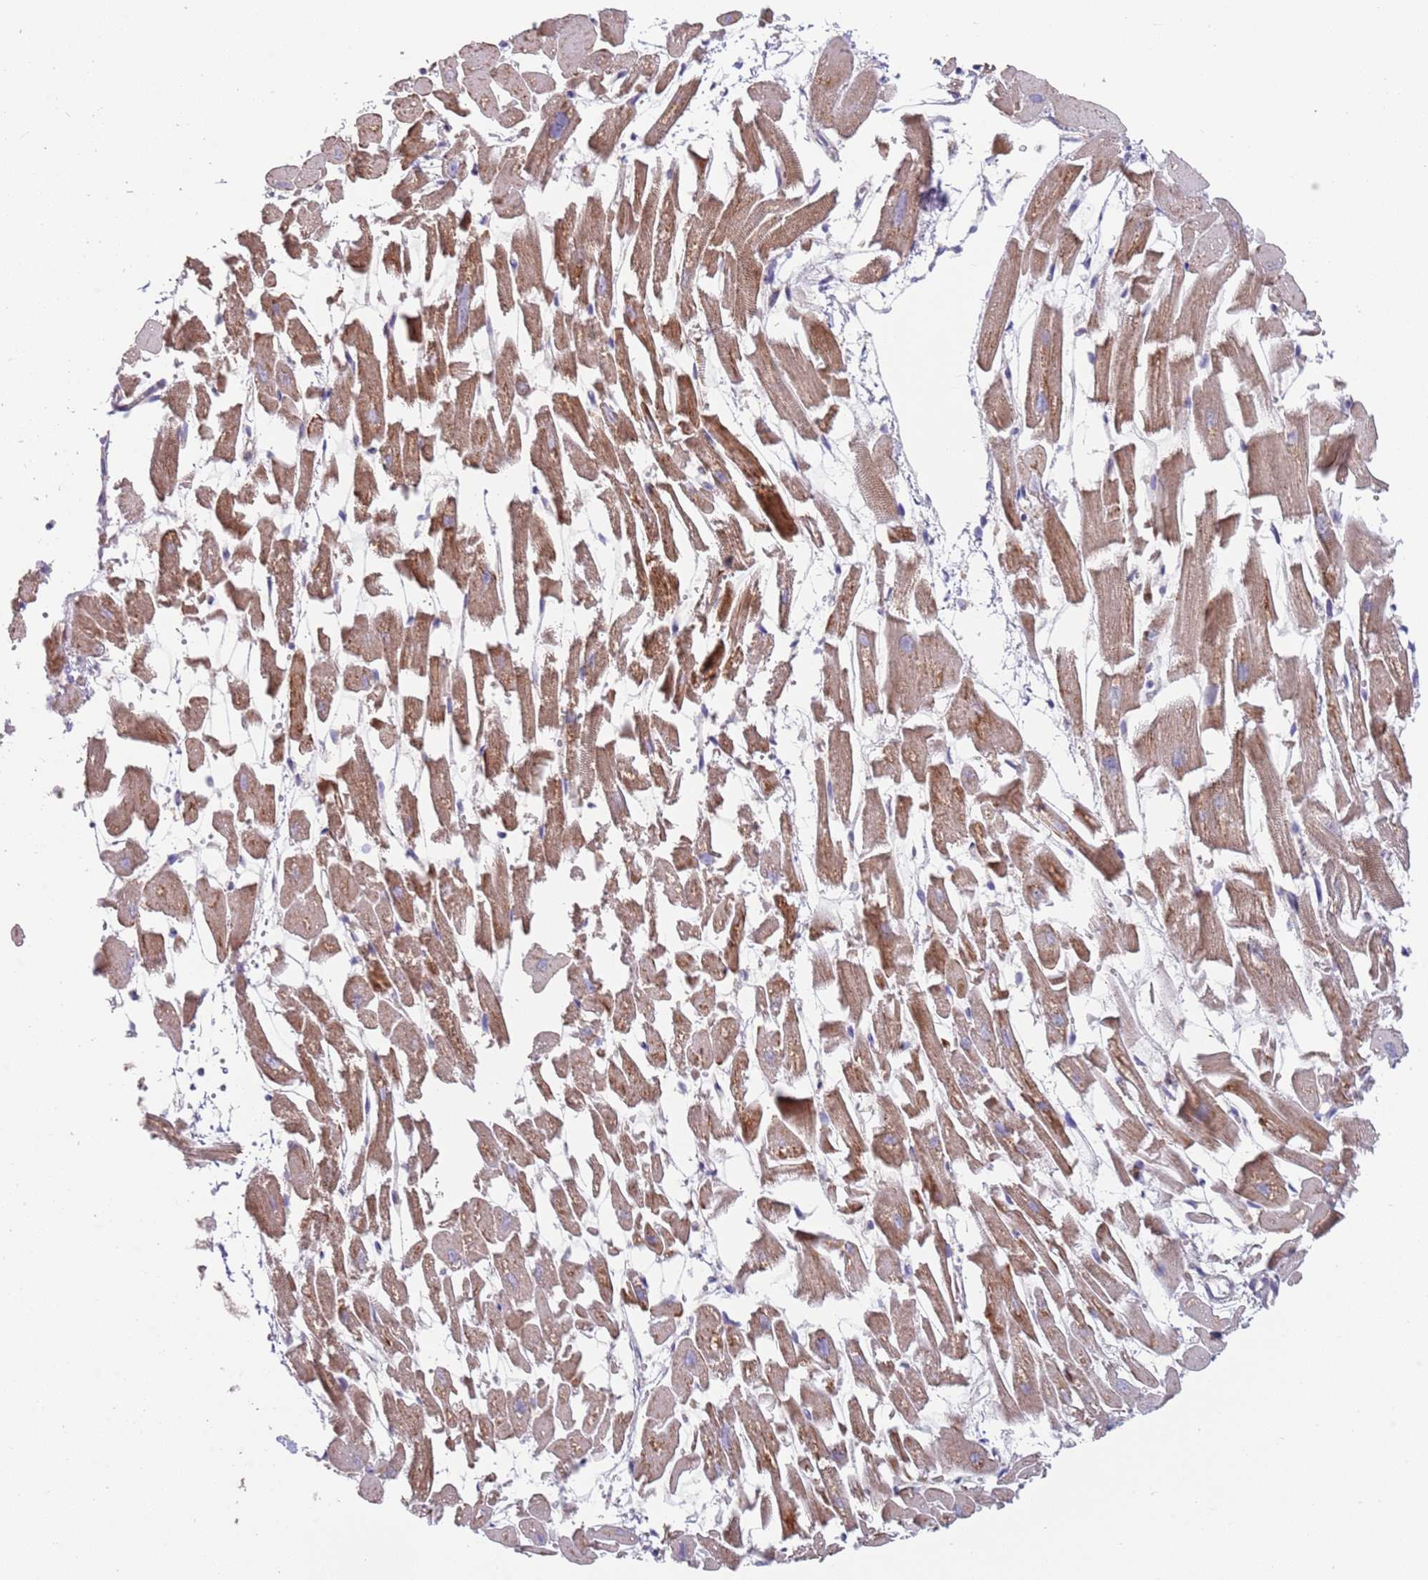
{"staining": {"intensity": "moderate", "quantity": ">75%", "location": "cytoplasmic/membranous"}, "tissue": "heart muscle", "cell_type": "Cardiomyocytes", "image_type": "normal", "snomed": [{"axis": "morphology", "description": "Normal tissue, NOS"}, {"axis": "topography", "description": "Heart"}], "caption": "Immunohistochemistry histopathology image of normal human heart muscle stained for a protein (brown), which exhibits medium levels of moderate cytoplasmic/membranous positivity in approximately >75% of cardiomyocytes.", "gene": "ABCC10", "patient": {"sex": "female", "age": 64}}